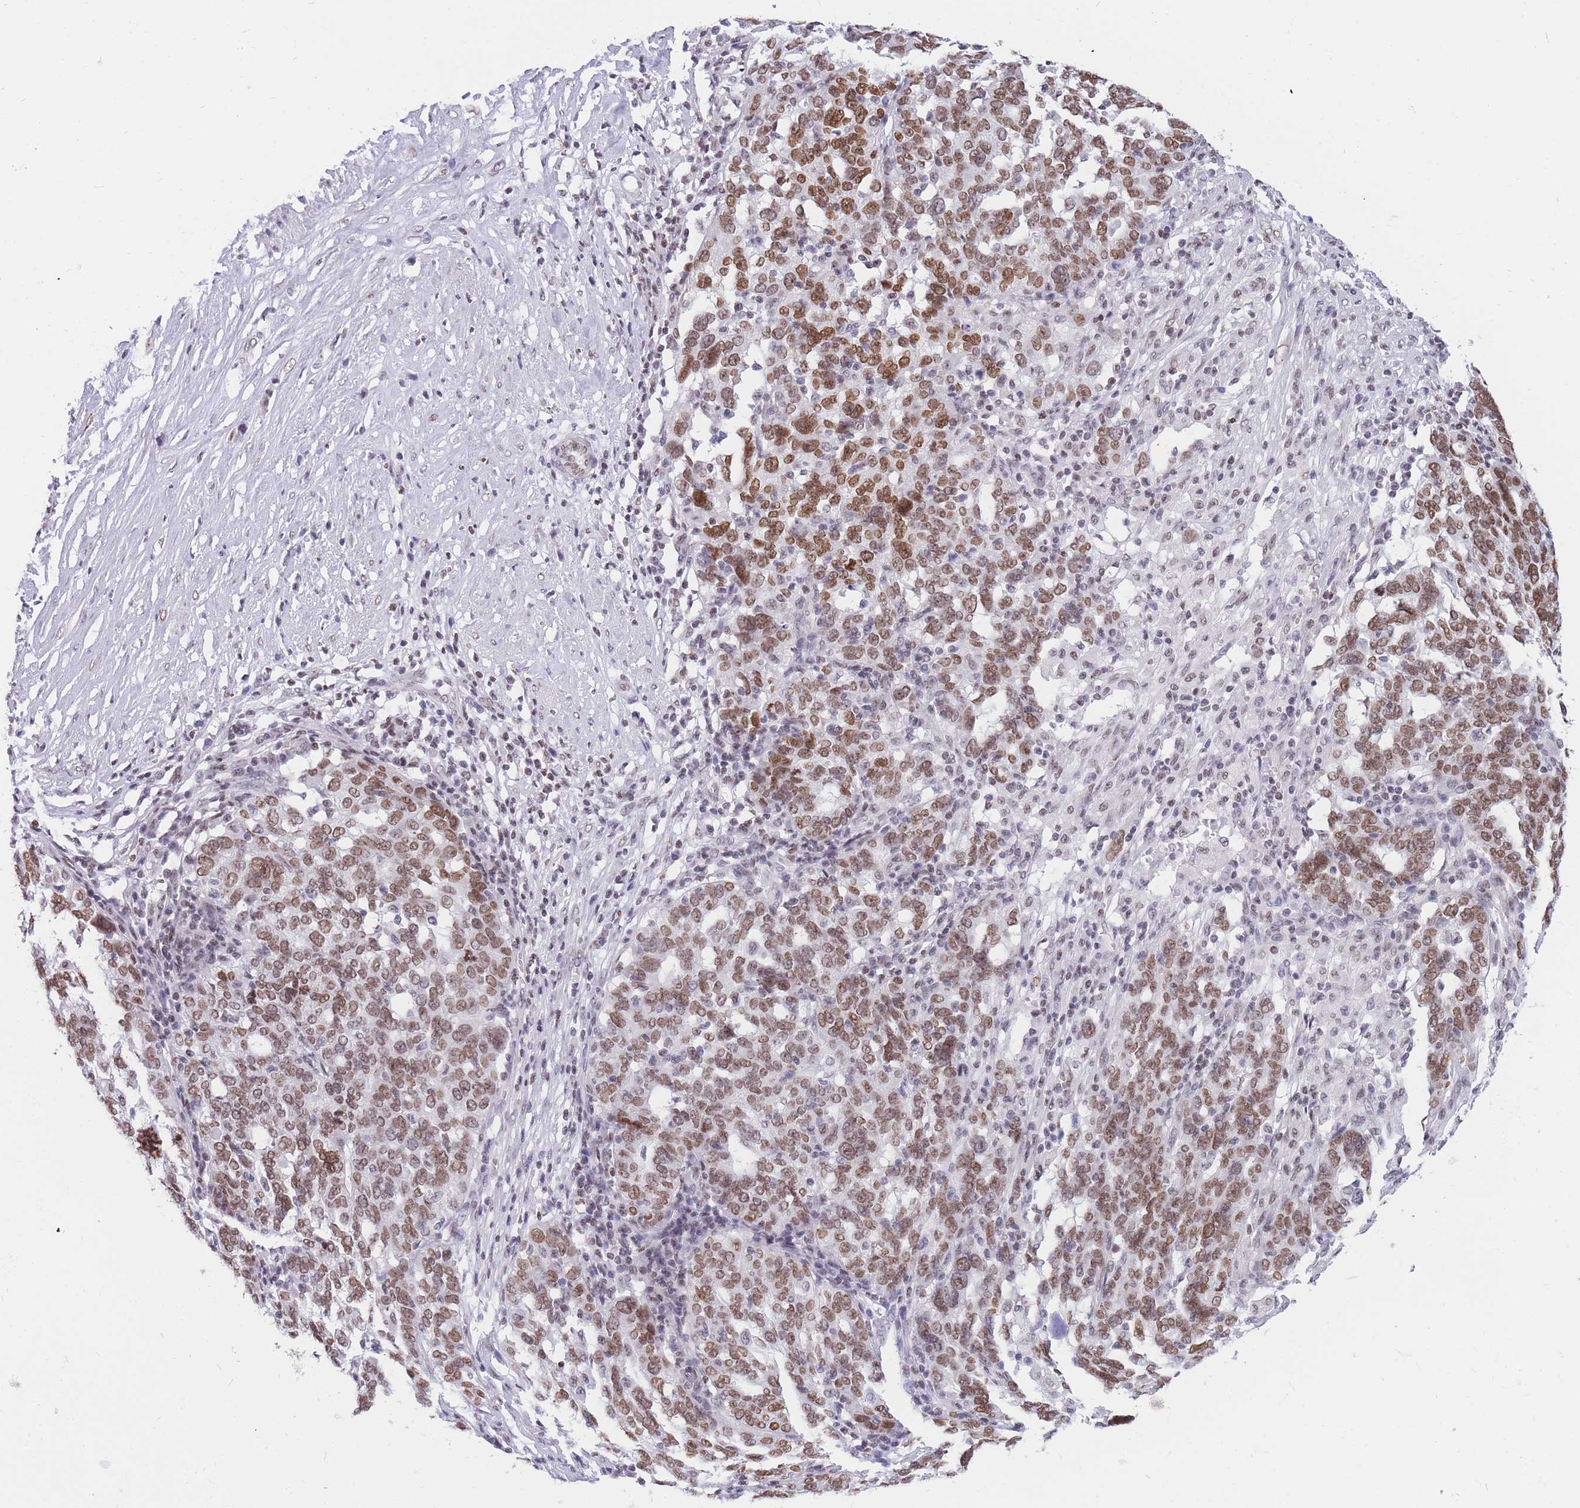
{"staining": {"intensity": "moderate", "quantity": ">75%", "location": "nuclear"}, "tissue": "ovarian cancer", "cell_type": "Tumor cells", "image_type": "cancer", "snomed": [{"axis": "morphology", "description": "Cystadenocarcinoma, serous, NOS"}, {"axis": "topography", "description": "Ovary"}], "caption": "DAB immunohistochemical staining of ovarian cancer (serous cystadenocarcinoma) exhibits moderate nuclear protein expression in approximately >75% of tumor cells.", "gene": "HMGN1", "patient": {"sex": "female", "age": 59}}